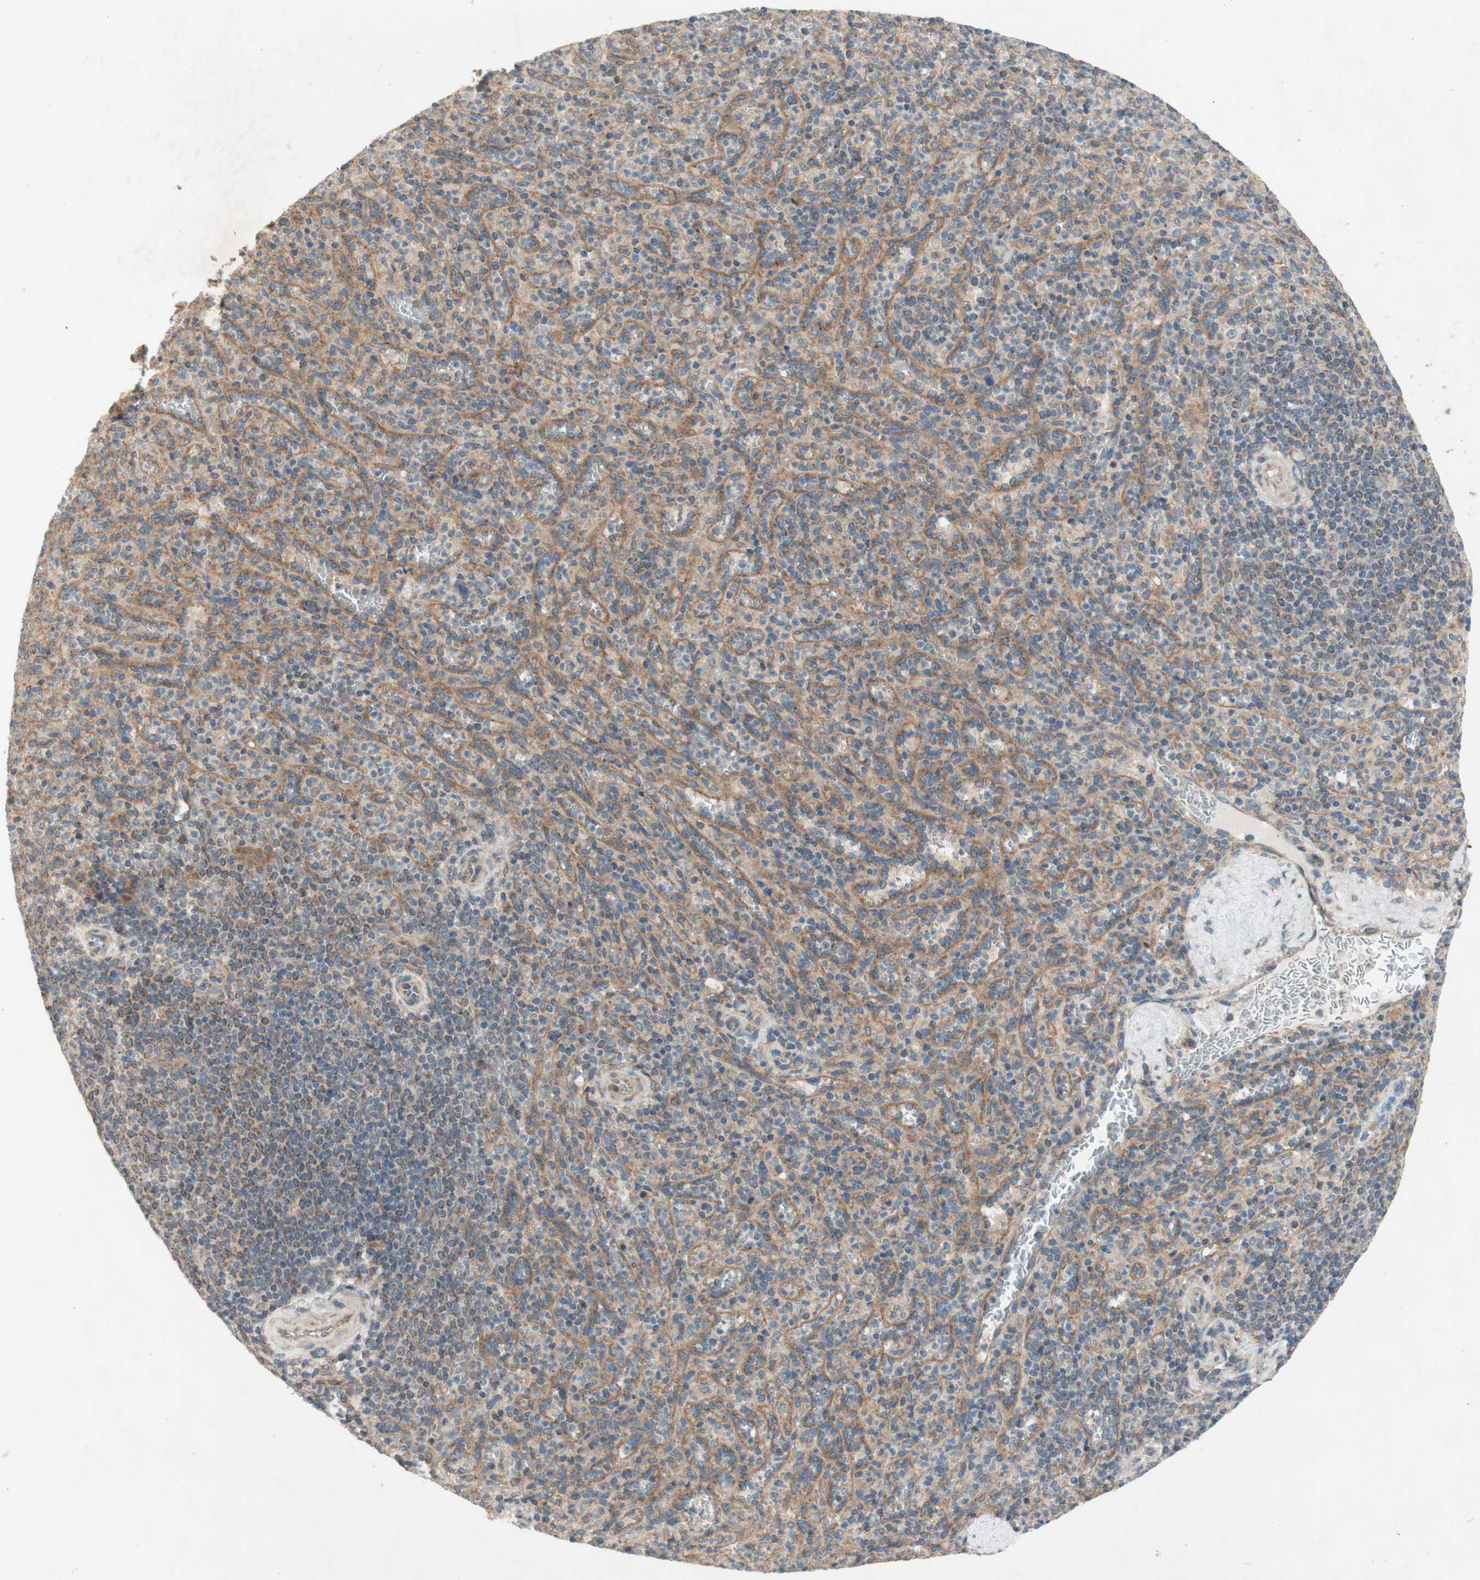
{"staining": {"intensity": "weak", "quantity": "25%-75%", "location": "cytoplasmic/membranous"}, "tissue": "spleen", "cell_type": "Cells in red pulp", "image_type": "normal", "snomed": [{"axis": "morphology", "description": "Normal tissue, NOS"}, {"axis": "topography", "description": "Spleen"}], "caption": "A high-resolution histopathology image shows immunohistochemistry staining of normal spleen, which reveals weak cytoplasmic/membranous staining in about 25%-75% of cells in red pulp. (DAB IHC with brightfield microscopy, high magnification).", "gene": "SOCS2", "patient": {"sex": "male", "age": 36}}